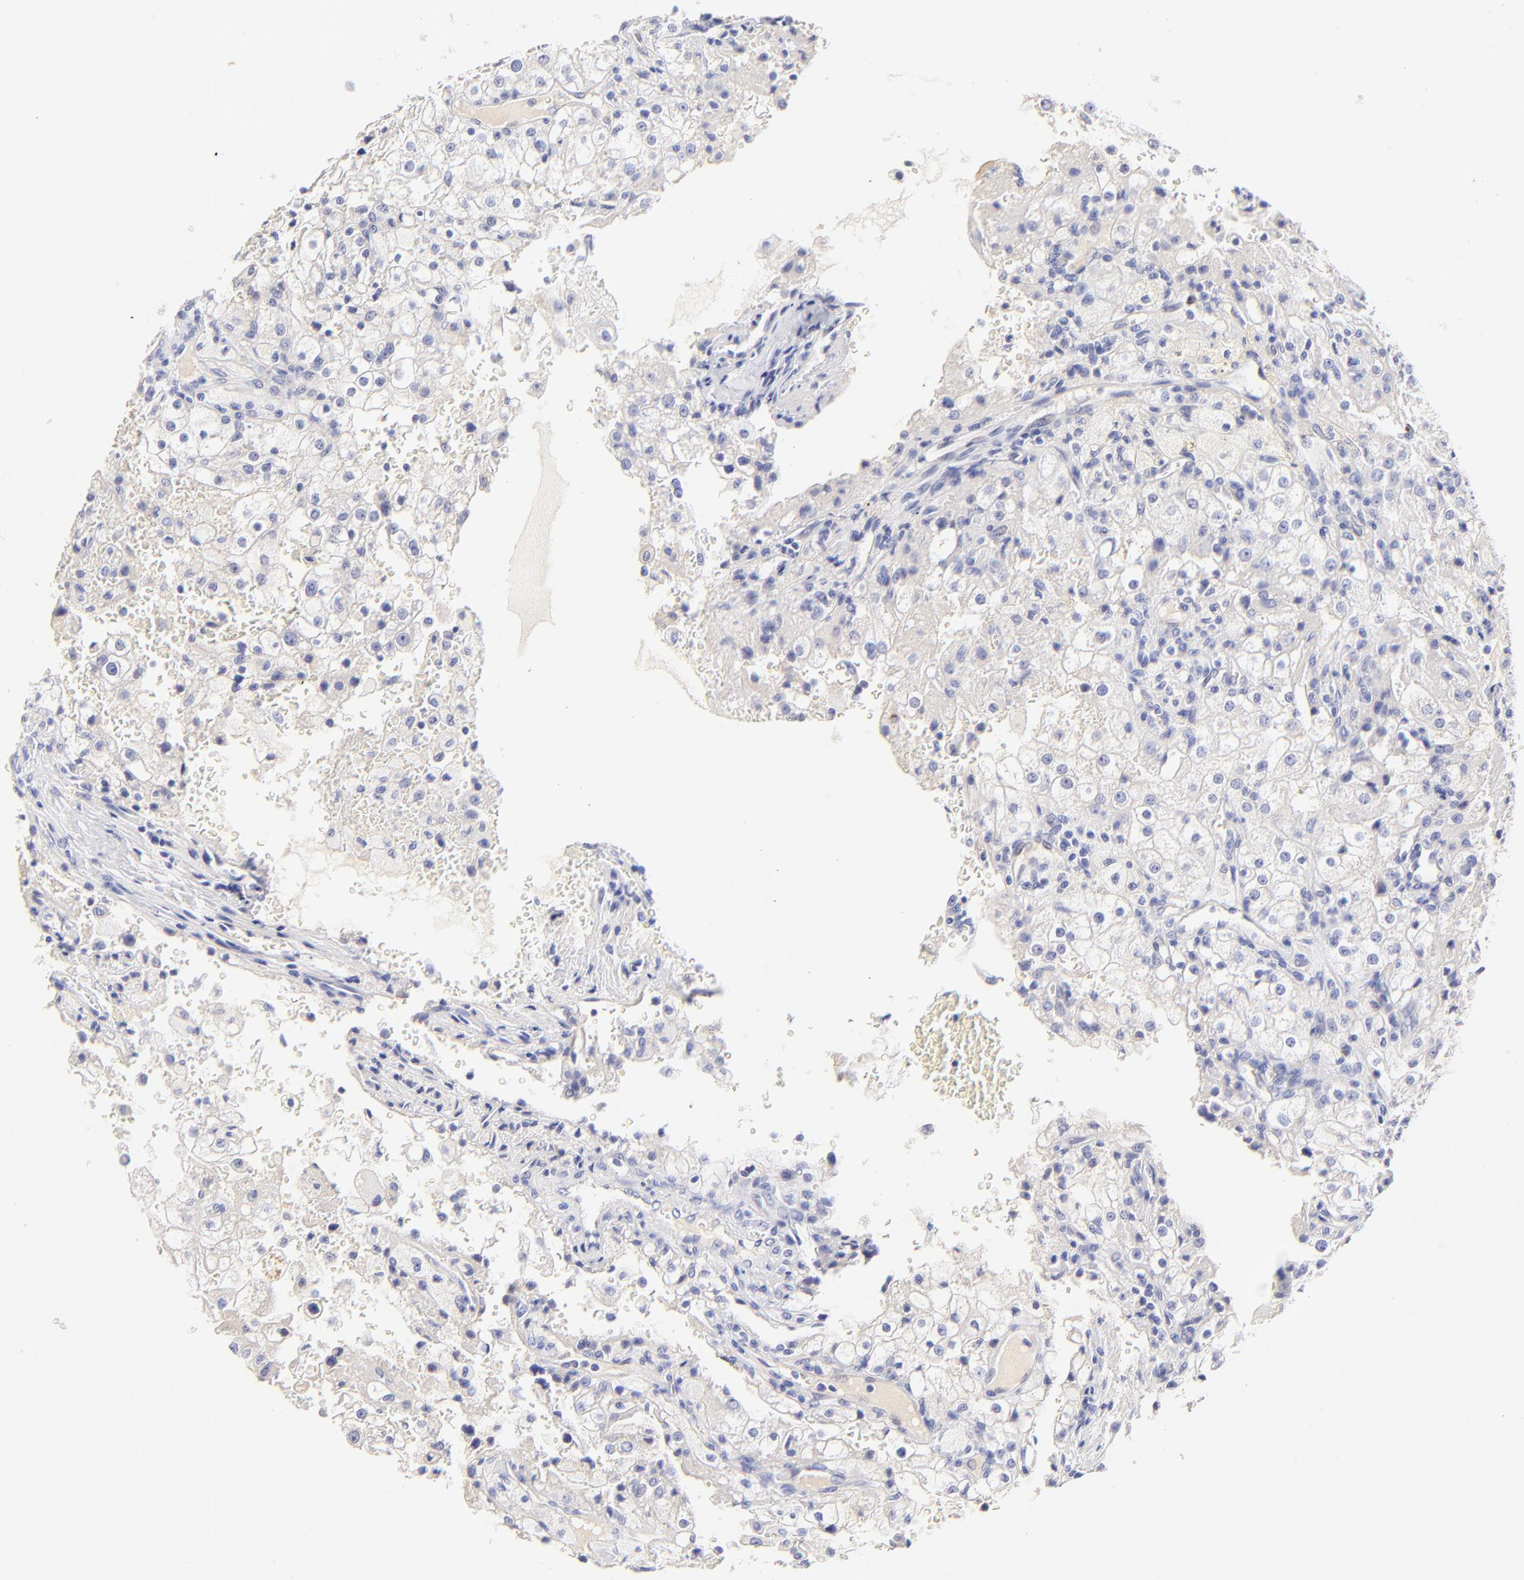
{"staining": {"intensity": "negative", "quantity": "none", "location": "none"}, "tissue": "renal cancer", "cell_type": "Tumor cells", "image_type": "cancer", "snomed": [{"axis": "morphology", "description": "Adenocarcinoma, NOS"}, {"axis": "topography", "description": "Kidney"}], "caption": "Micrograph shows no protein positivity in tumor cells of renal cancer (adenocarcinoma) tissue.", "gene": "ASB9", "patient": {"sex": "female", "age": 74}}